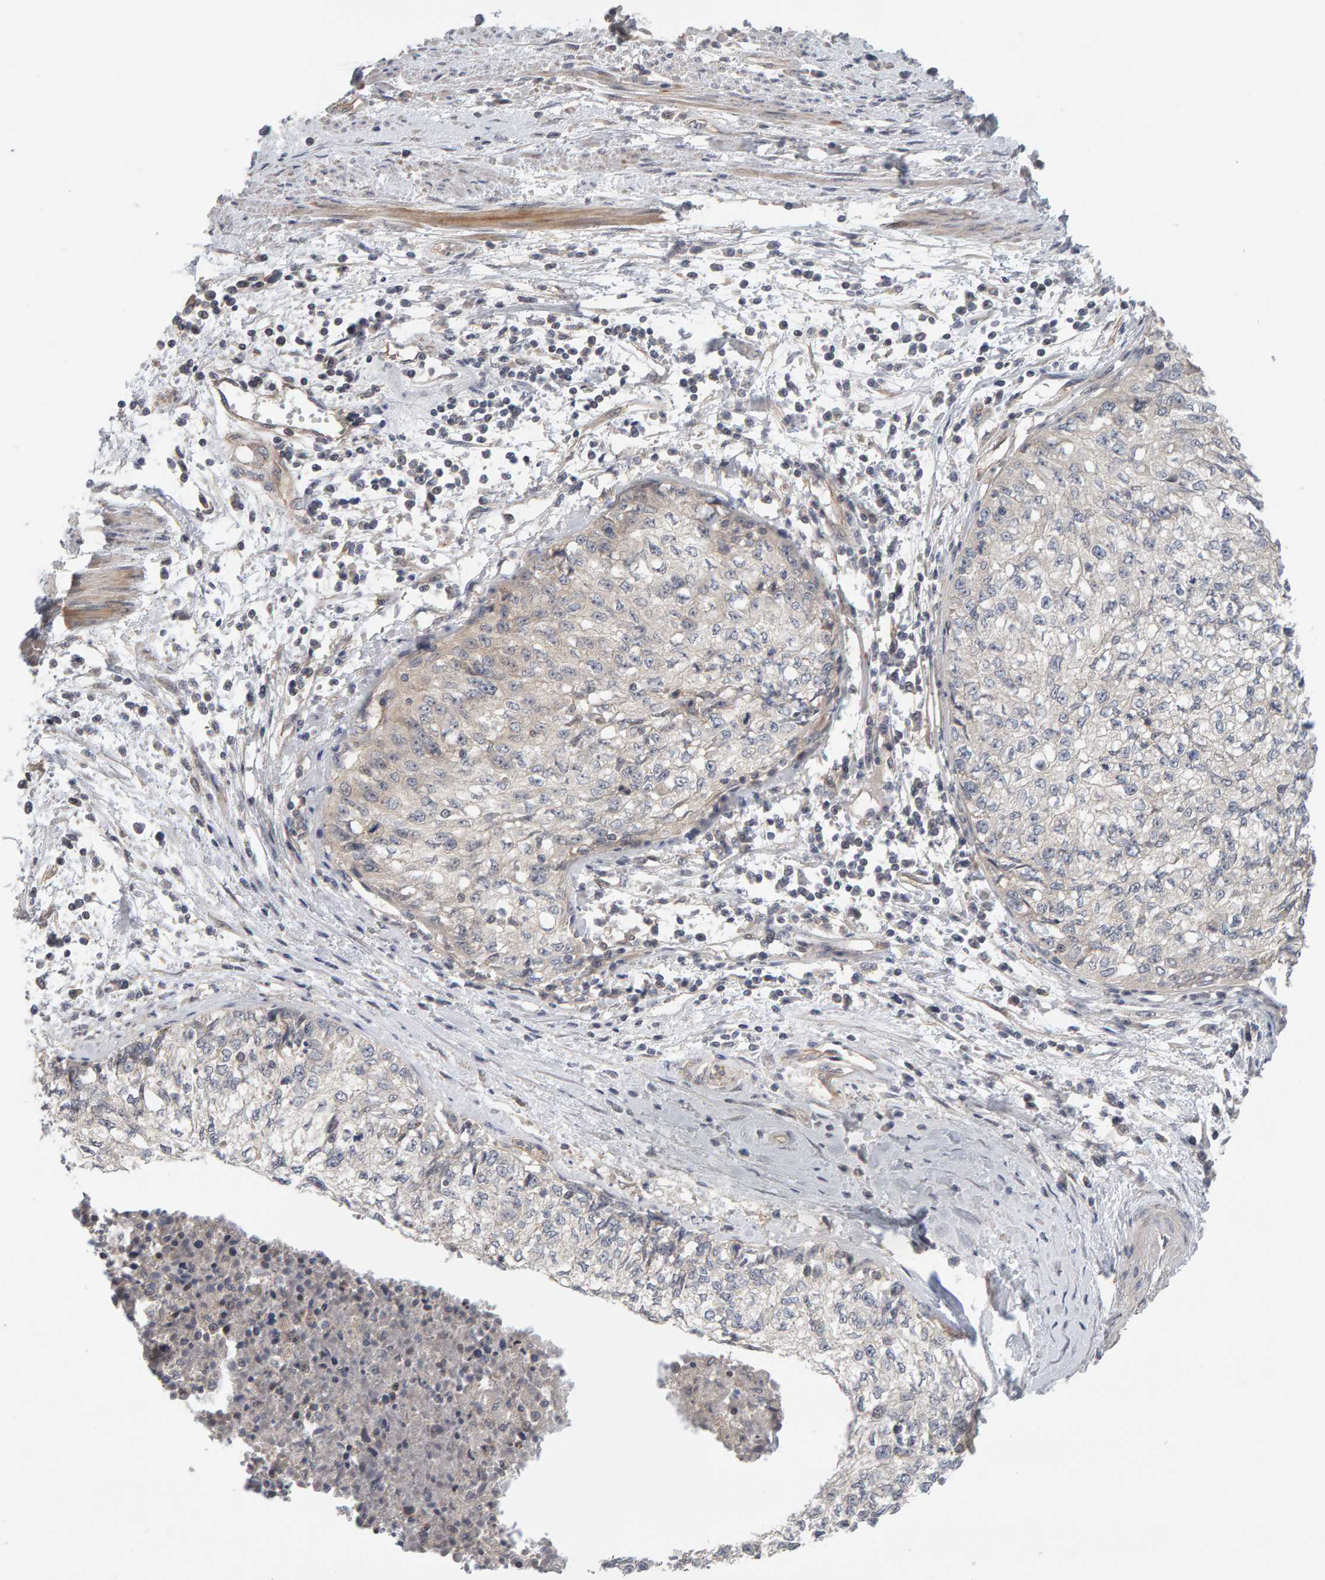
{"staining": {"intensity": "negative", "quantity": "none", "location": "none"}, "tissue": "cervical cancer", "cell_type": "Tumor cells", "image_type": "cancer", "snomed": [{"axis": "morphology", "description": "Squamous cell carcinoma, NOS"}, {"axis": "topography", "description": "Cervix"}], "caption": "Human squamous cell carcinoma (cervical) stained for a protein using IHC displays no positivity in tumor cells.", "gene": "PPP1R16A", "patient": {"sex": "female", "age": 57}}